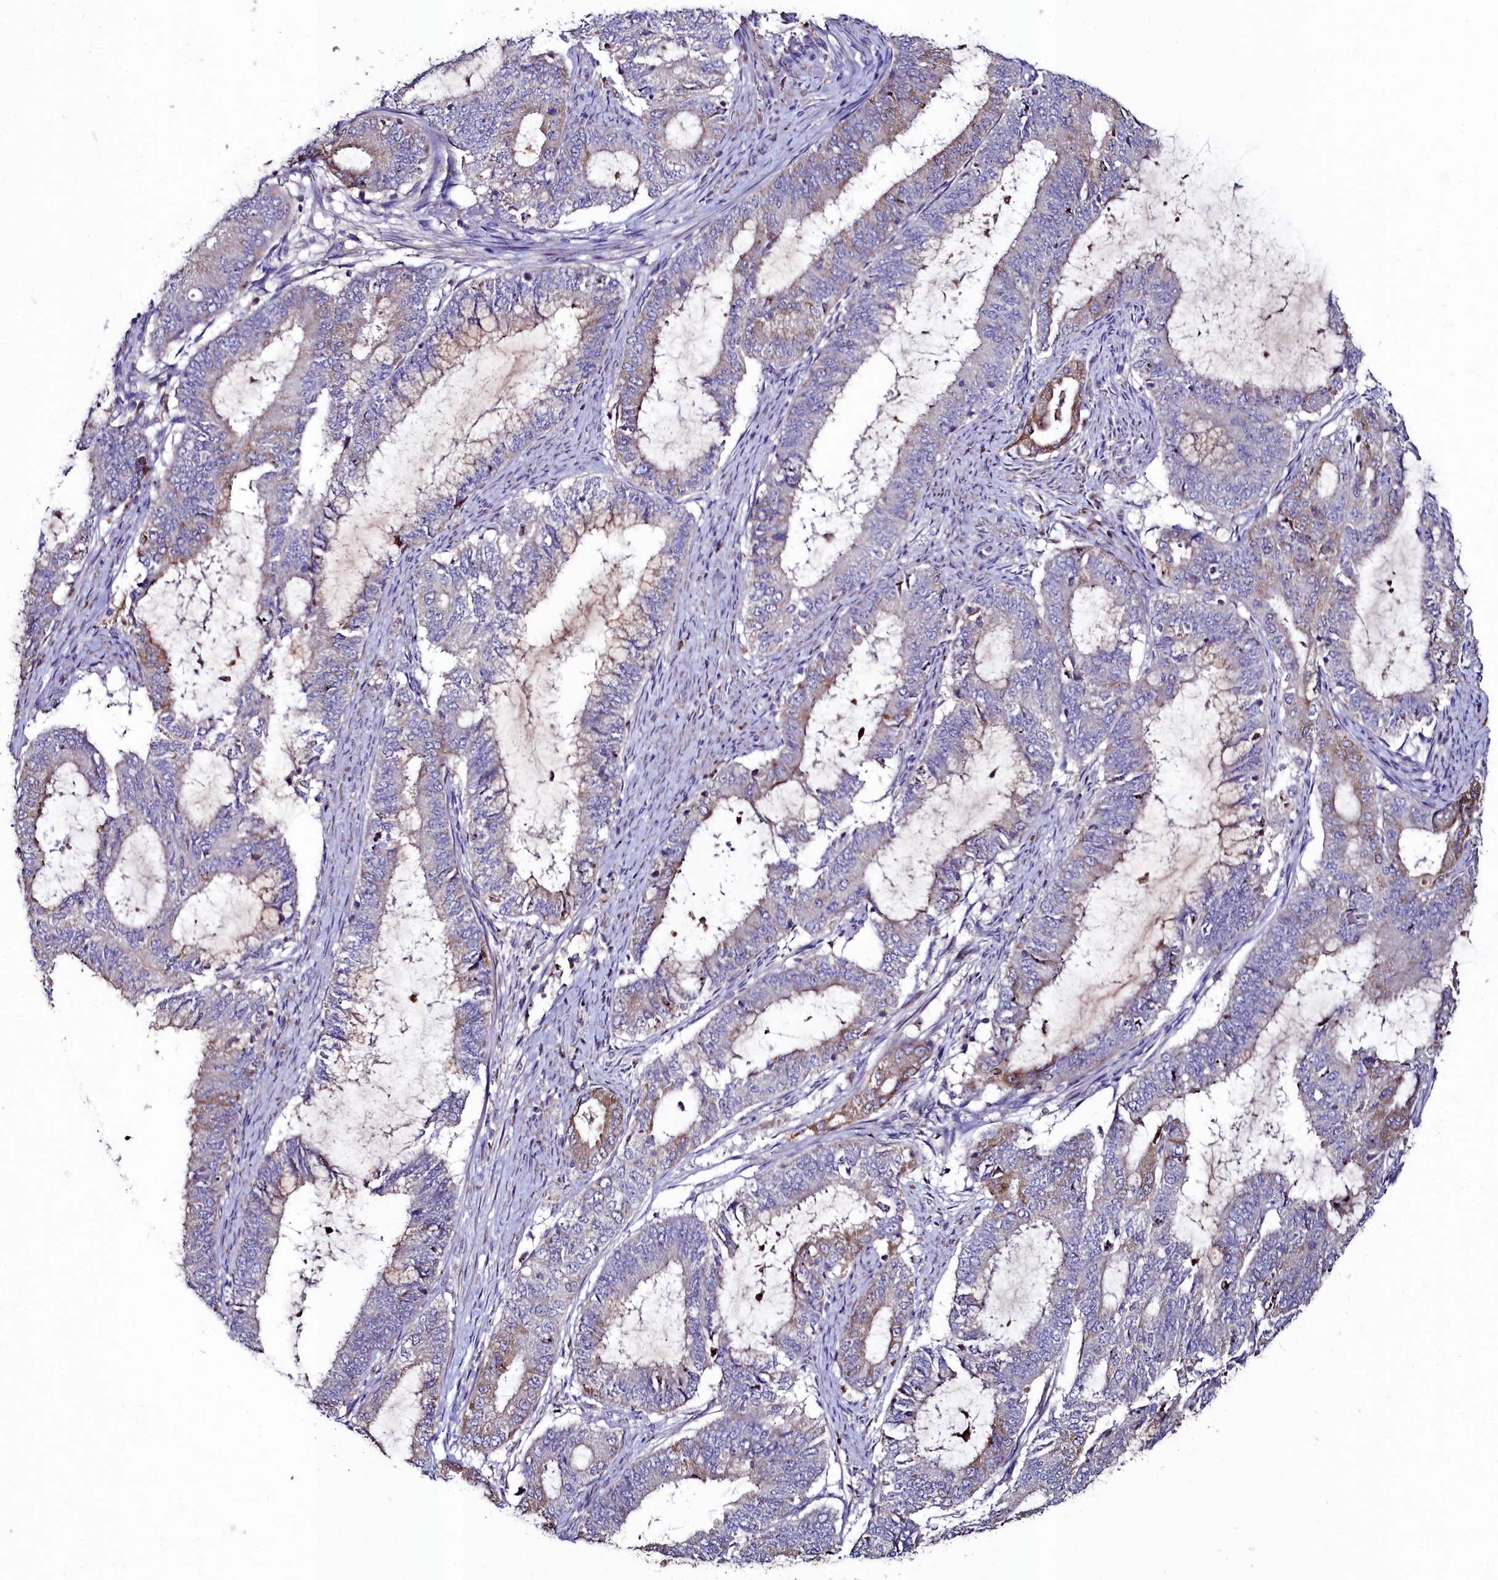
{"staining": {"intensity": "moderate", "quantity": "<25%", "location": "cytoplasmic/membranous"}, "tissue": "endometrial cancer", "cell_type": "Tumor cells", "image_type": "cancer", "snomed": [{"axis": "morphology", "description": "Adenocarcinoma, NOS"}, {"axis": "topography", "description": "Endometrium"}], "caption": "This is an image of immunohistochemistry staining of endometrial adenocarcinoma, which shows moderate expression in the cytoplasmic/membranous of tumor cells.", "gene": "AMBRA1", "patient": {"sex": "female", "age": 51}}